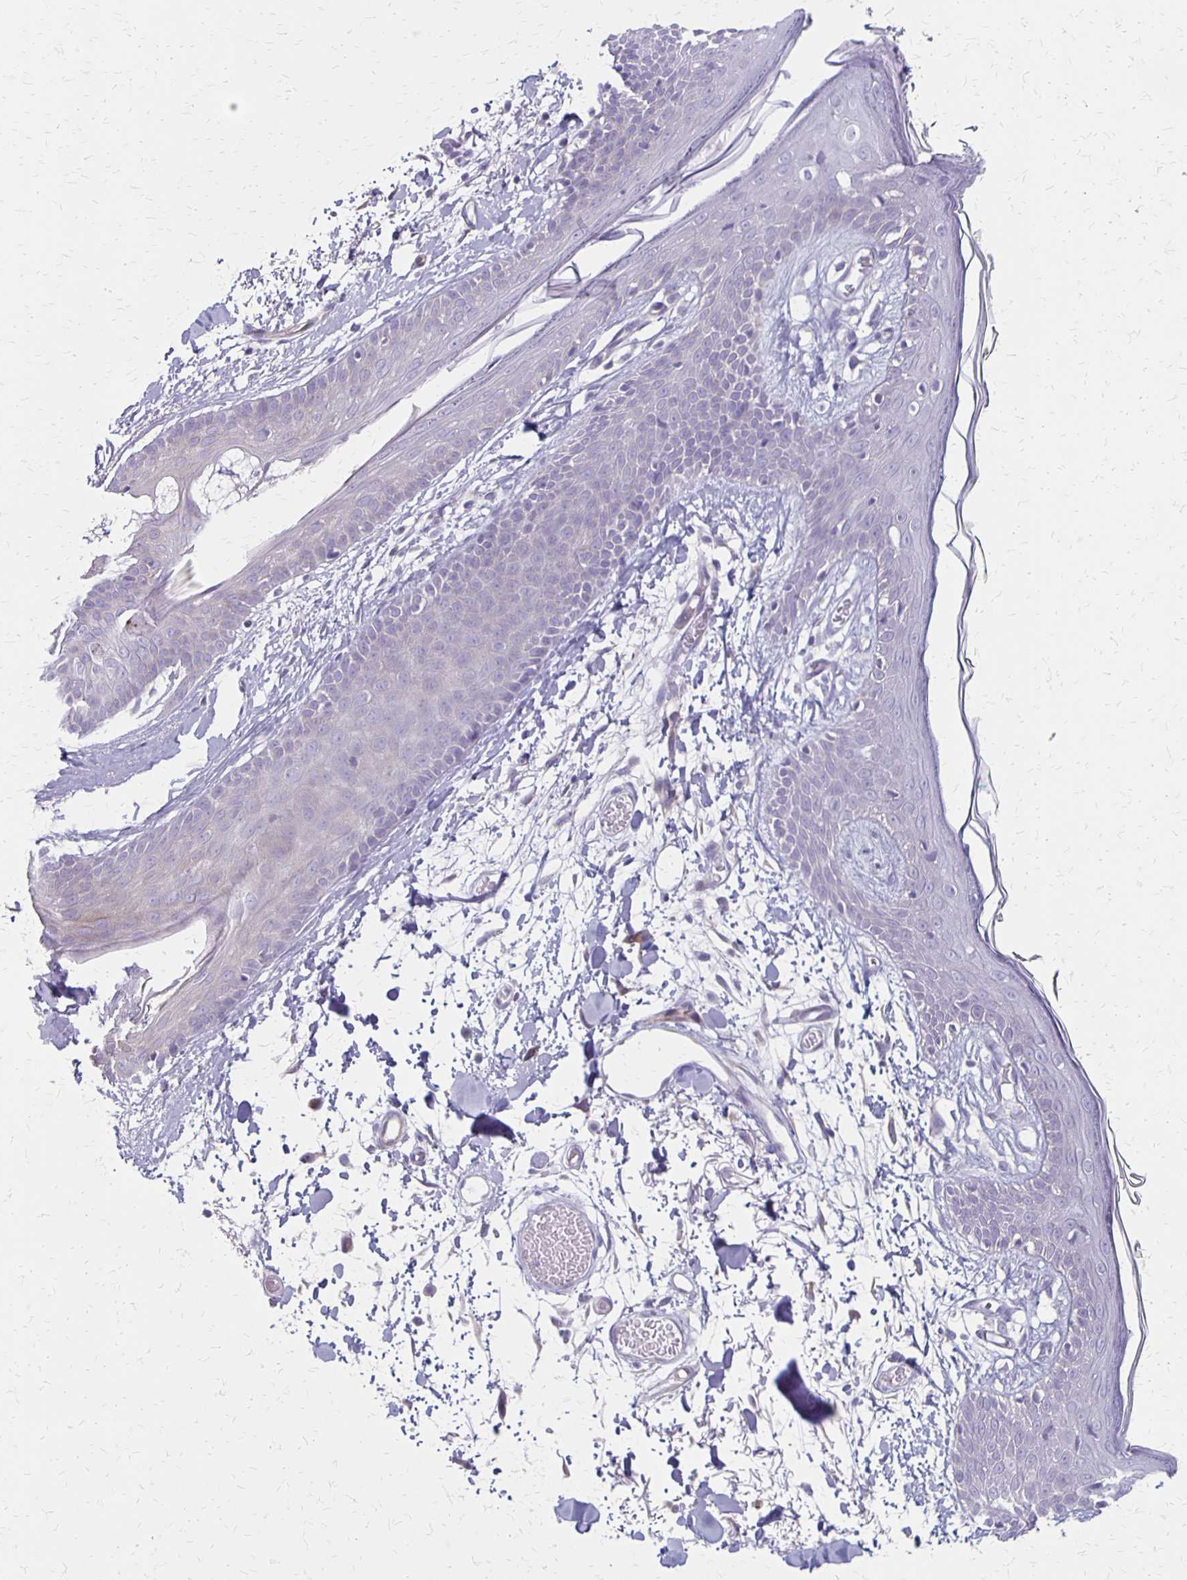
{"staining": {"intensity": "negative", "quantity": "none", "location": "none"}, "tissue": "skin", "cell_type": "Fibroblasts", "image_type": "normal", "snomed": [{"axis": "morphology", "description": "Normal tissue, NOS"}, {"axis": "topography", "description": "Skin"}], "caption": "The immunohistochemistry histopathology image has no significant positivity in fibroblasts of skin.", "gene": "HOMER1", "patient": {"sex": "male", "age": 79}}